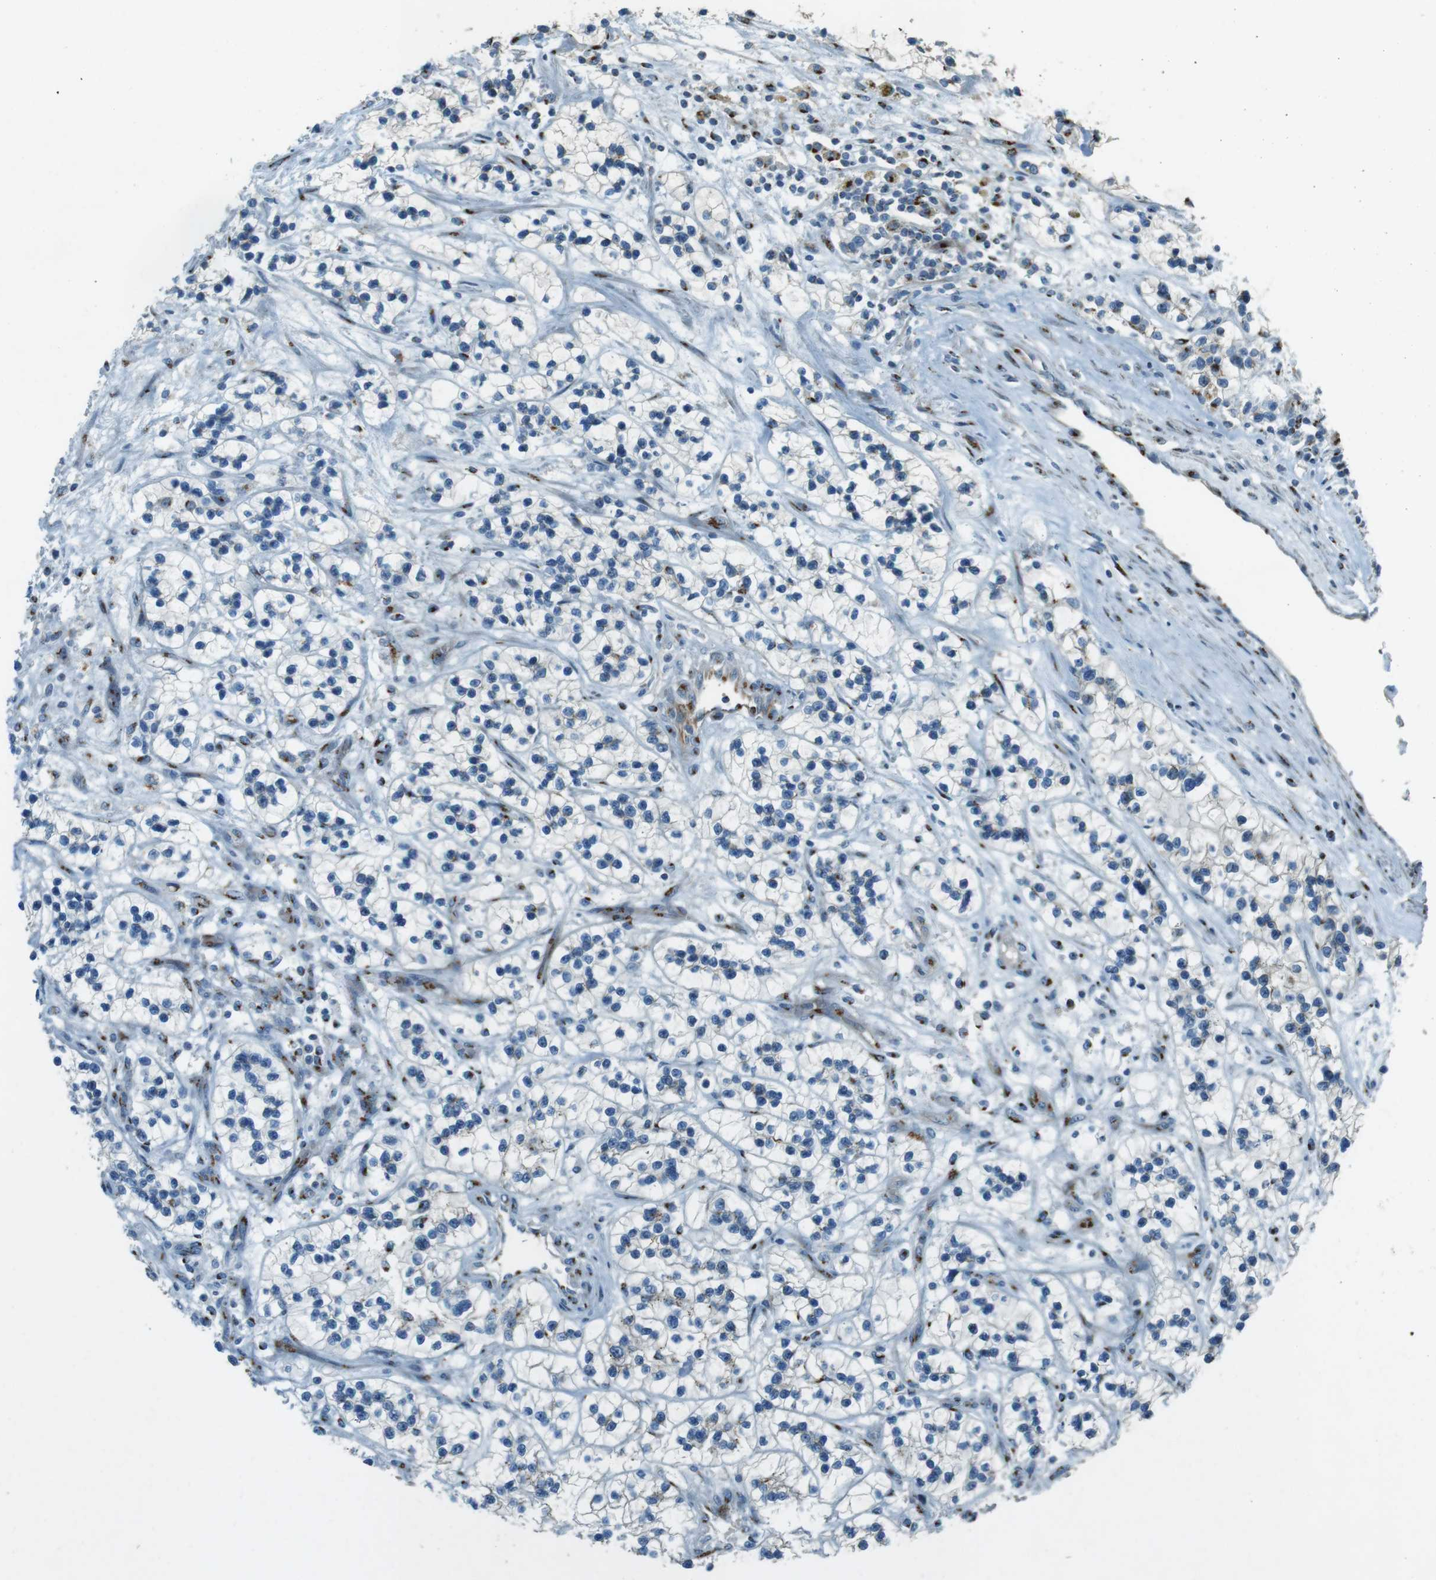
{"staining": {"intensity": "moderate", "quantity": "<25%", "location": "cytoplasmic/membranous"}, "tissue": "renal cancer", "cell_type": "Tumor cells", "image_type": "cancer", "snomed": [{"axis": "morphology", "description": "Adenocarcinoma, NOS"}, {"axis": "topography", "description": "Kidney"}], "caption": "The image shows immunohistochemical staining of renal adenocarcinoma. There is moderate cytoplasmic/membranous staining is identified in approximately <25% of tumor cells.", "gene": "TMEM115", "patient": {"sex": "female", "age": 57}}